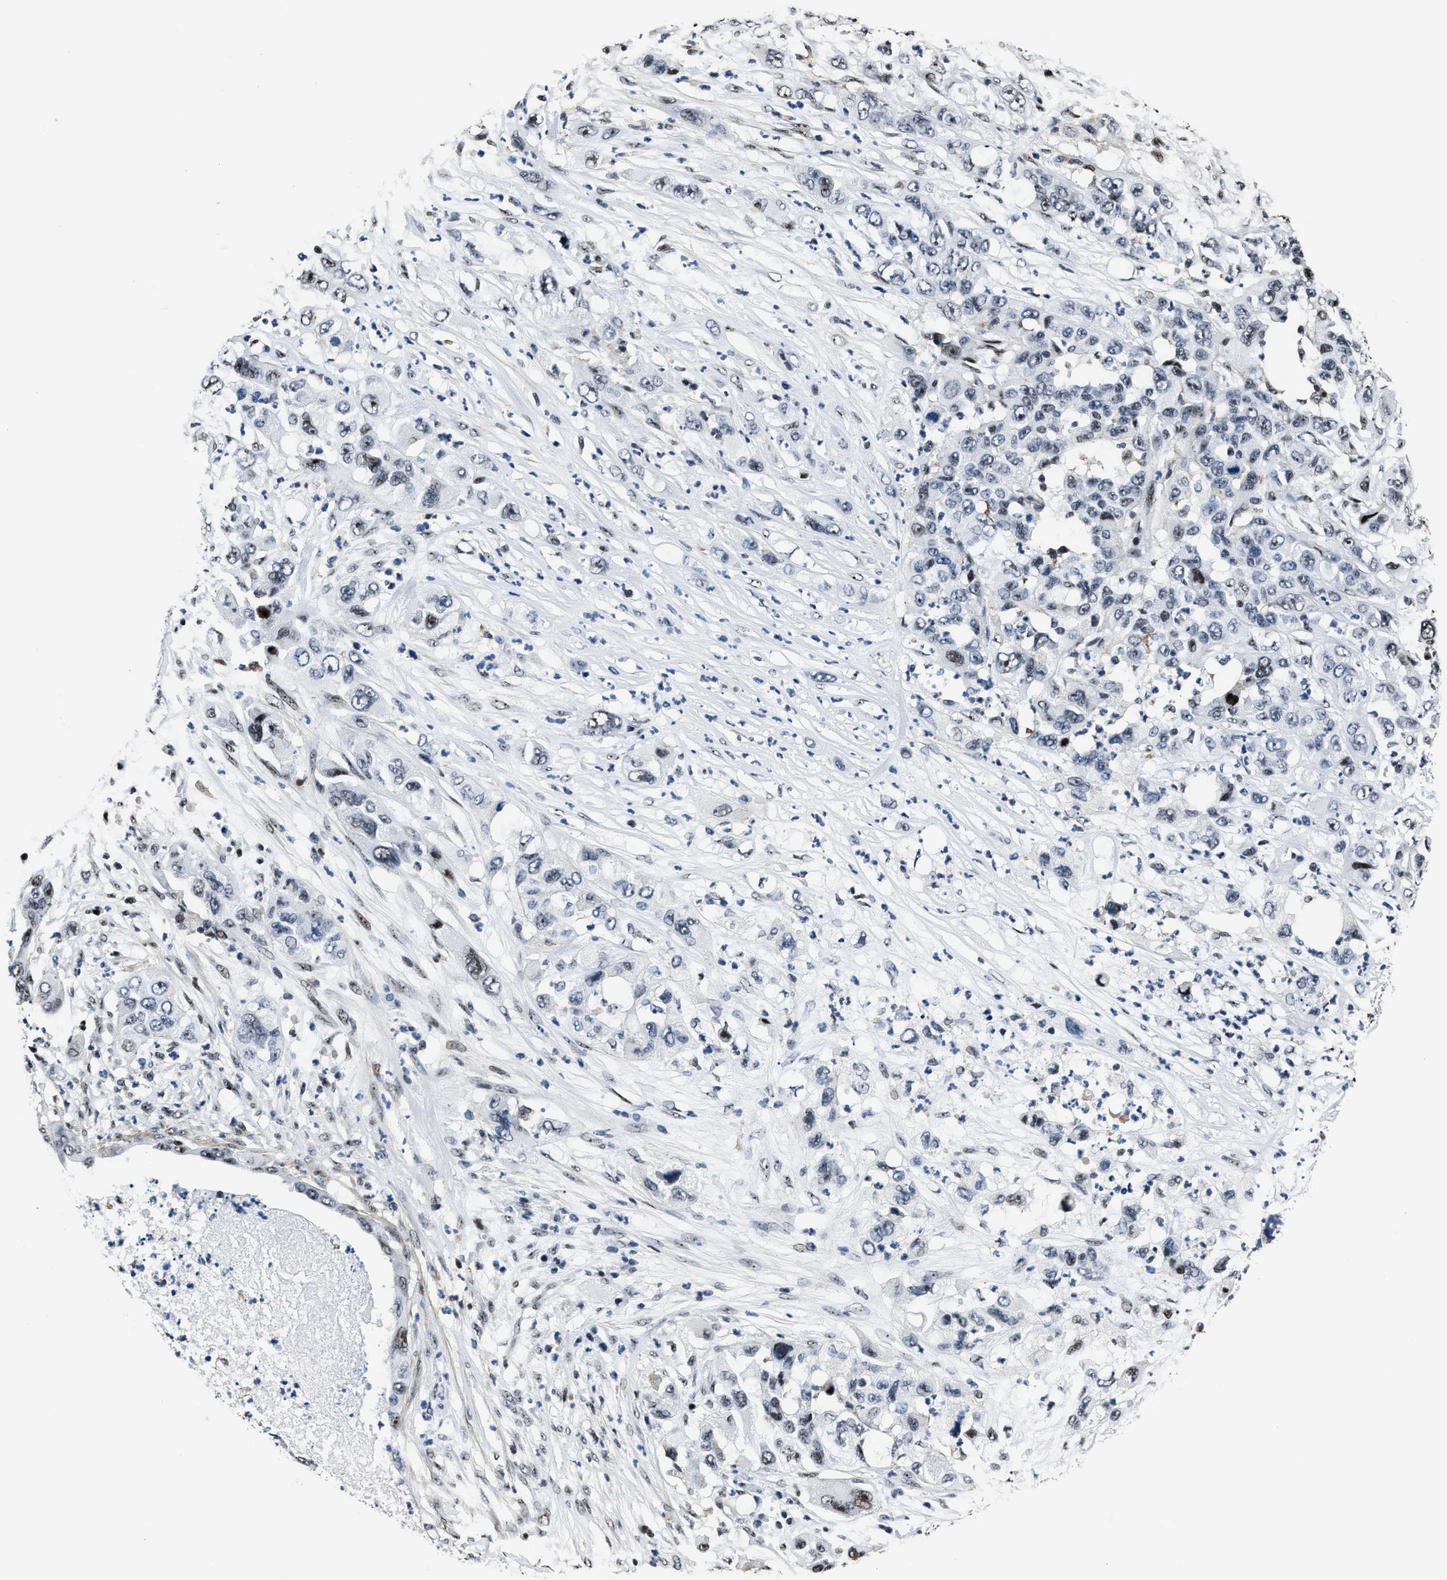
{"staining": {"intensity": "weak", "quantity": "<25%", "location": "nuclear"}, "tissue": "pancreatic cancer", "cell_type": "Tumor cells", "image_type": "cancer", "snomed": [{"axis": "morphology", "description": "Adenocarcinoma, NOS"}, {"axis": "topography", "description": "Pancreas"}], "caption": "An IHC histopathology image of adenocarcinoma (pancreatic) is shown. There is no staining in tumor cells of adenocarcinoma (pancreatic).", "gene": "PPIE", "patient": {"sex": "female", "age": 78}}